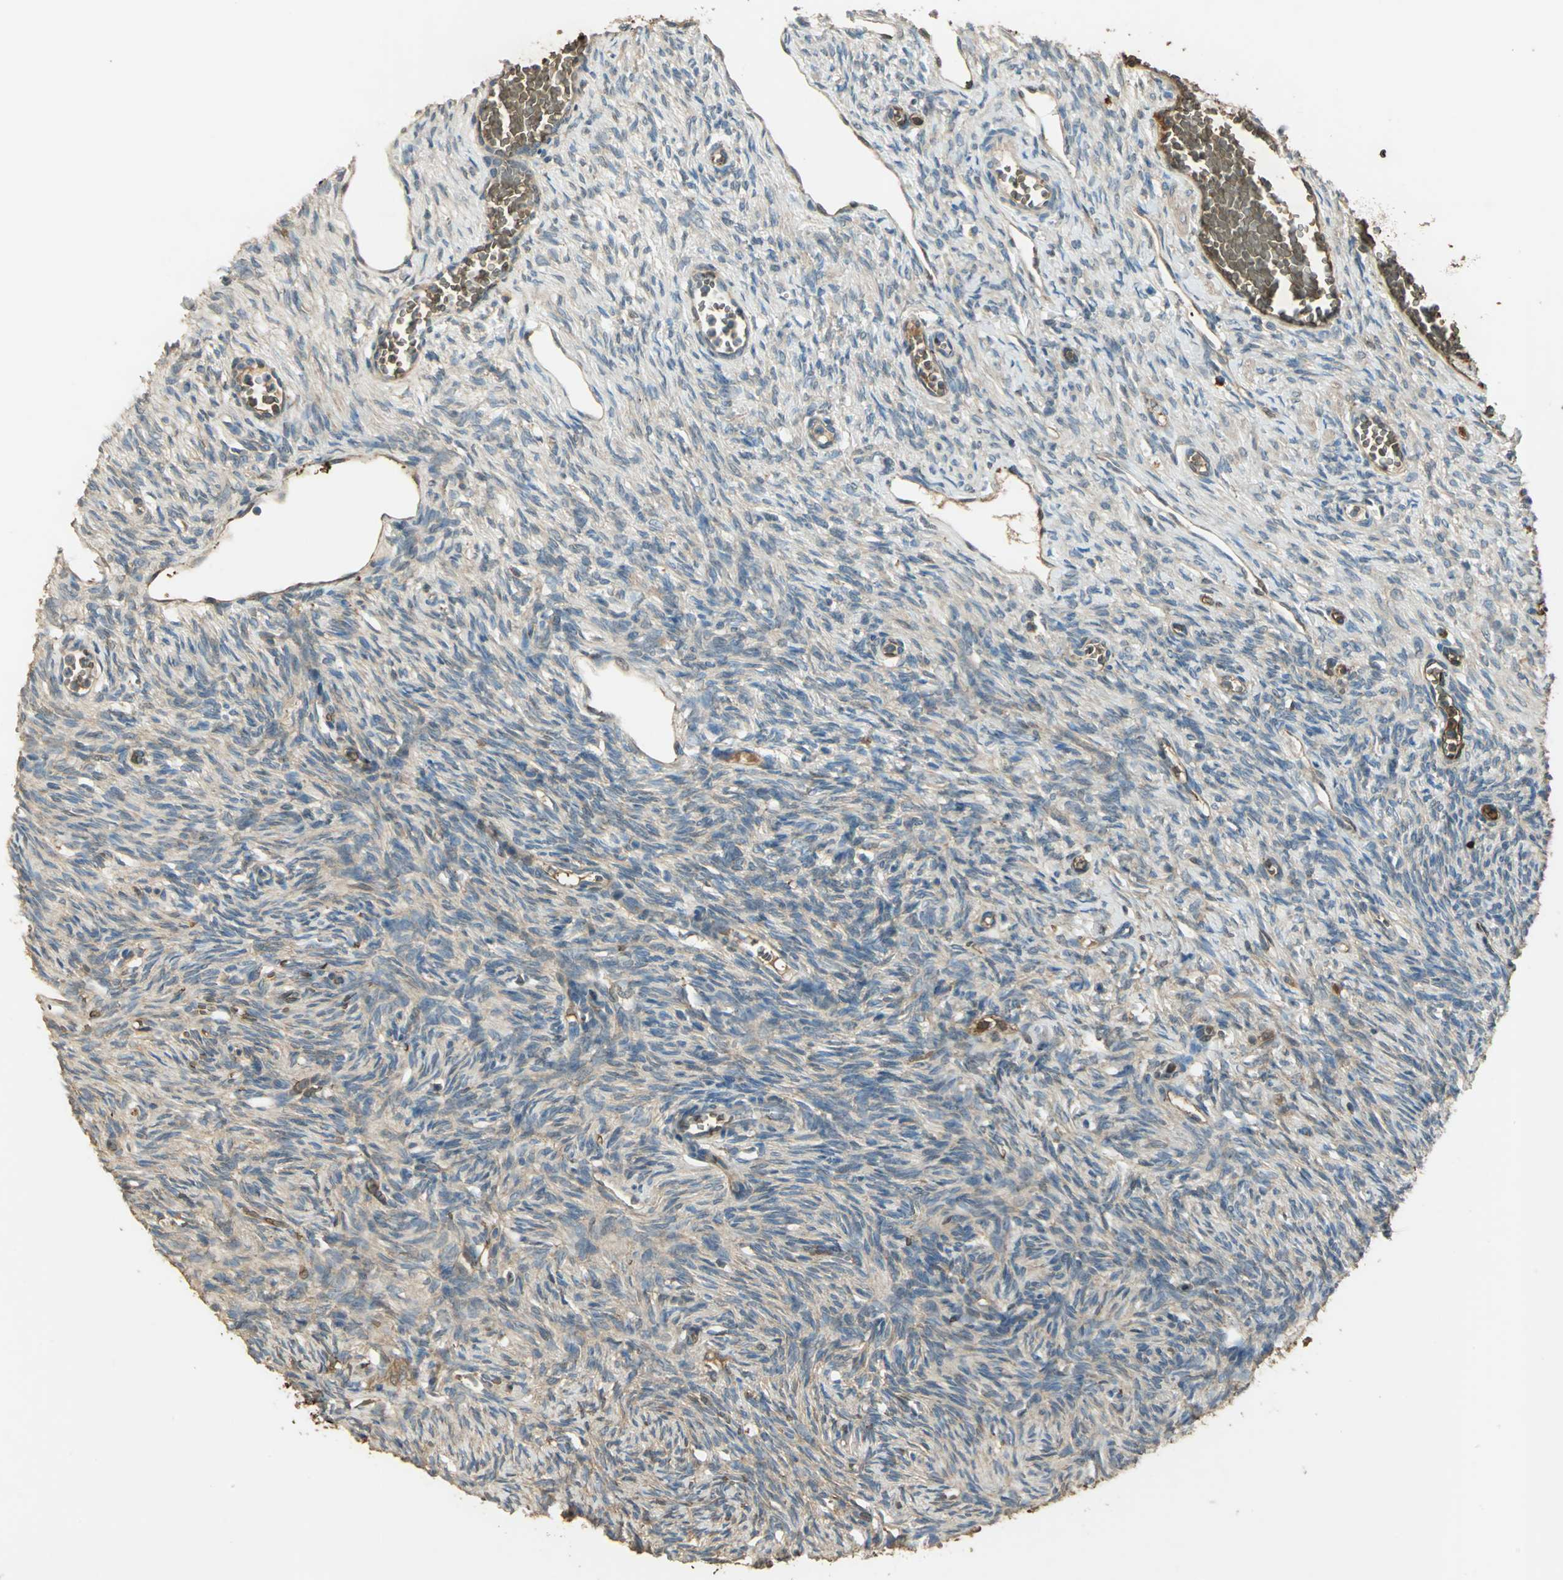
{"staining": {"intensity": "weak", "quantity": "25%-75%", "location": "cytoplasmic/membranous"}, "tissue": "ovary", "cell_type": "Ovarian stroma cells", "image_type": "normal", "snomed": [{"axis": "morphology", "description": "Normal tissue, NOS"}, {"axis": "topography", "description": "Ovary"}], "caption": "A histopathology image of human ovary stained for a protein exhibits weak cytoplasmic/membranous brown staining in ovarian stroma cells.", "gene": "DDAH1", "patient": {"sex": "female", "age": 33}}